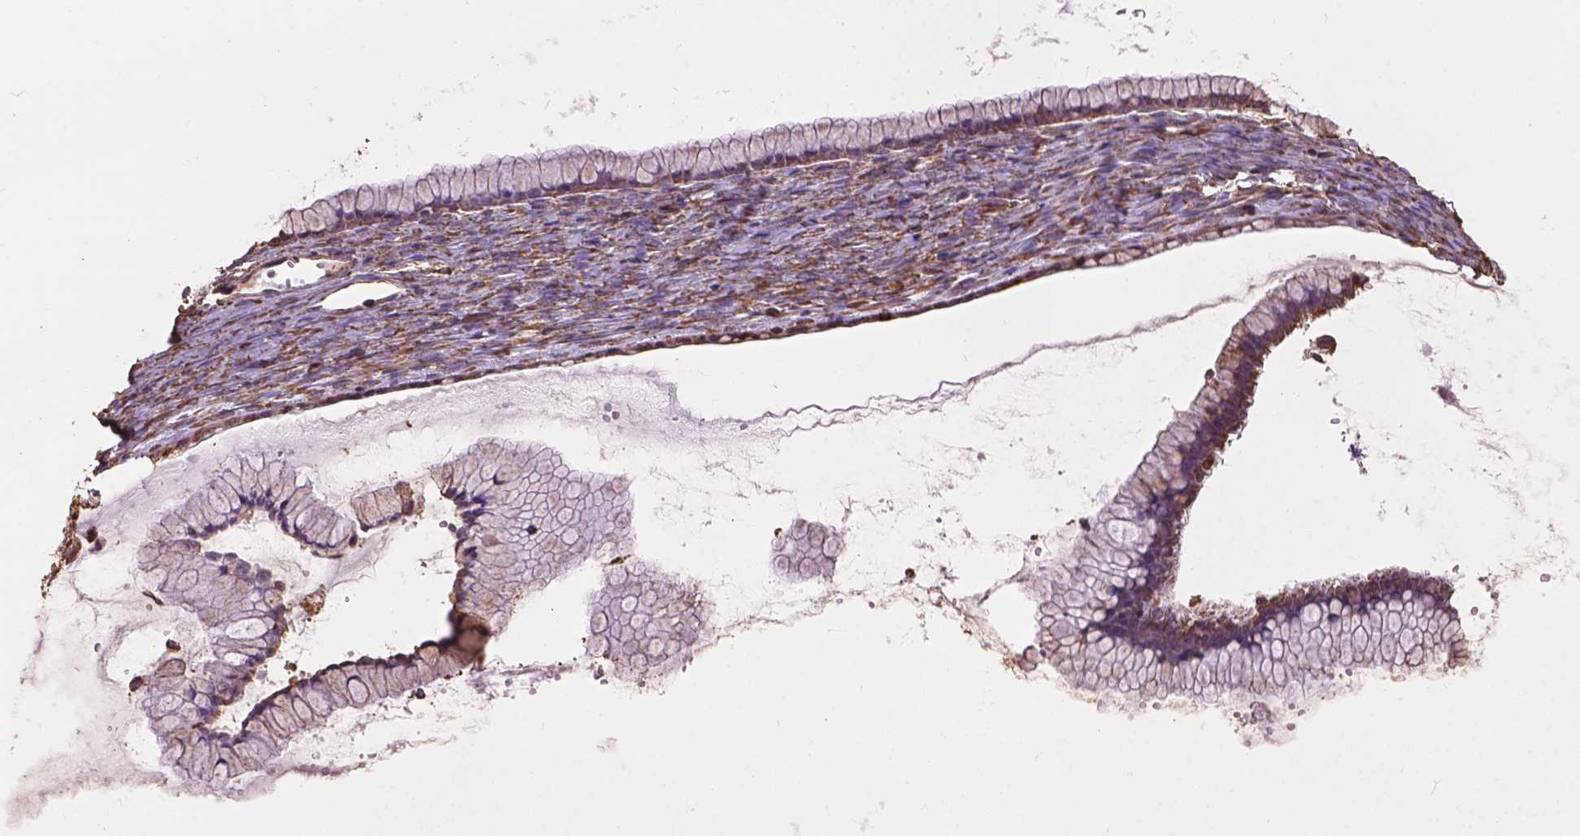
{"staining": {"intensity": "weak", "quantity": ">75%", "location": "cytoplasmic/membranous"}, "tissue": "ovarian cancer", "cell_type": "Tumor cells", "image_type": "cancer", "snomed": [{"axis": "morphology", "description": "Cystadenocarcinoma, mucinous, NOS"}, {"axis": "topography", "description": "Ovary"}], "caption": "Tumor cells reveal weak cytoplasmic/membranous expression in about >75% of cells in ovarian cancer (mucinous cystadenocarcinoma).", "gene": "PPP2R5E", "patient": {"sex": "female", "age": 41}}